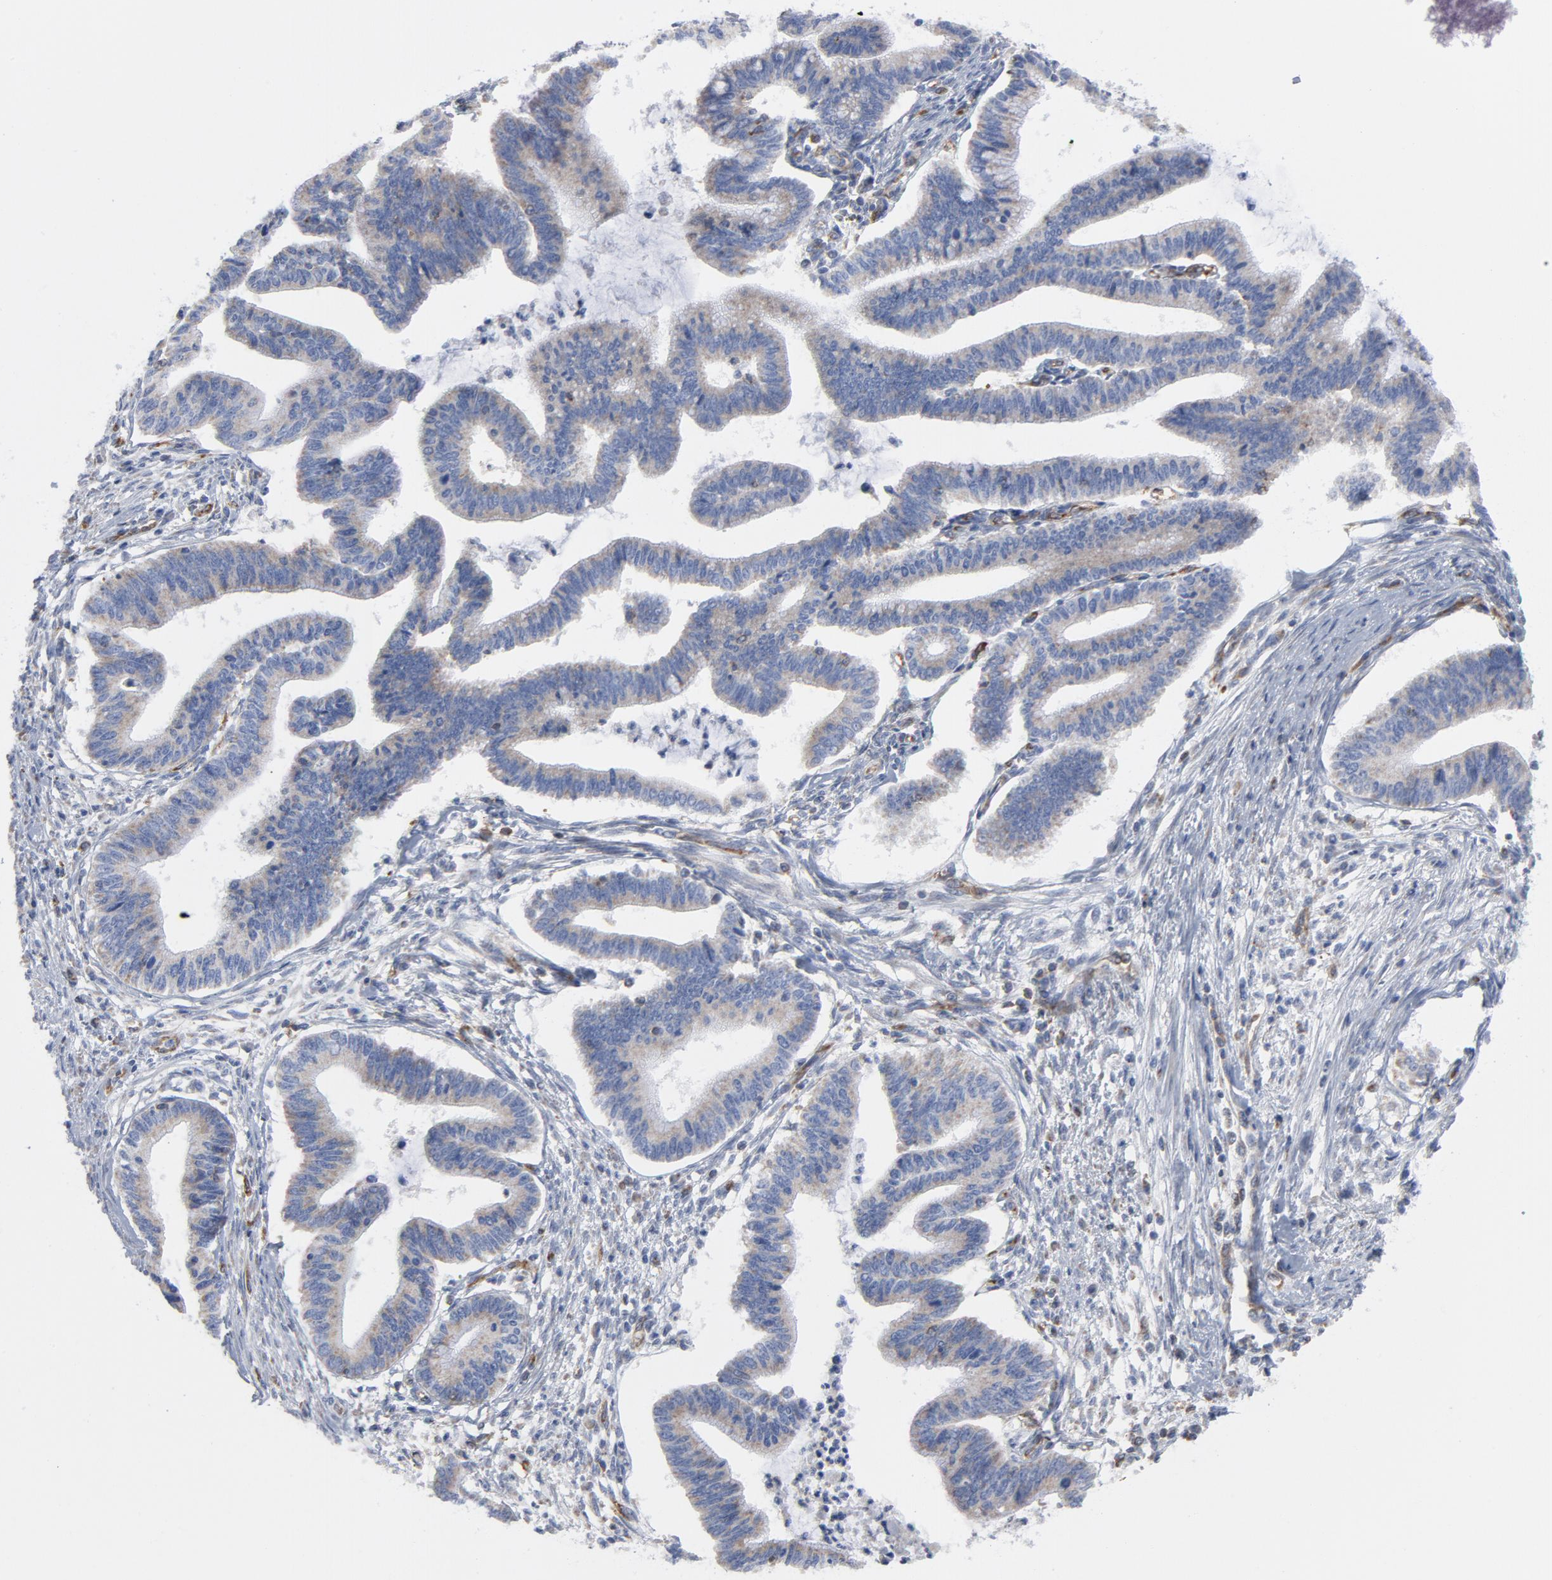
{"staining": {"intensity": "weak", "quantity": ">75%", "location": "cytoplasmic/membranous"}, "tissue": "cervical cancer", "cell_type": "Tumor cells", "image_type": "cancer", "snomed": [{"axis": "morphology", "description": "Adenocarcinoma, NOS"}, {"axis": "topography", "description": "Cervix"}], "caption": "Tumor cells exhibit low levels of weak cytoplasmic/membranous staining in about >75% of cells in human cervical cancer. (Brightfield microscopy of DAB IHC at high magnification).", "gene": "OXA1L", "patient": {"sex": "female", "age": 36}}